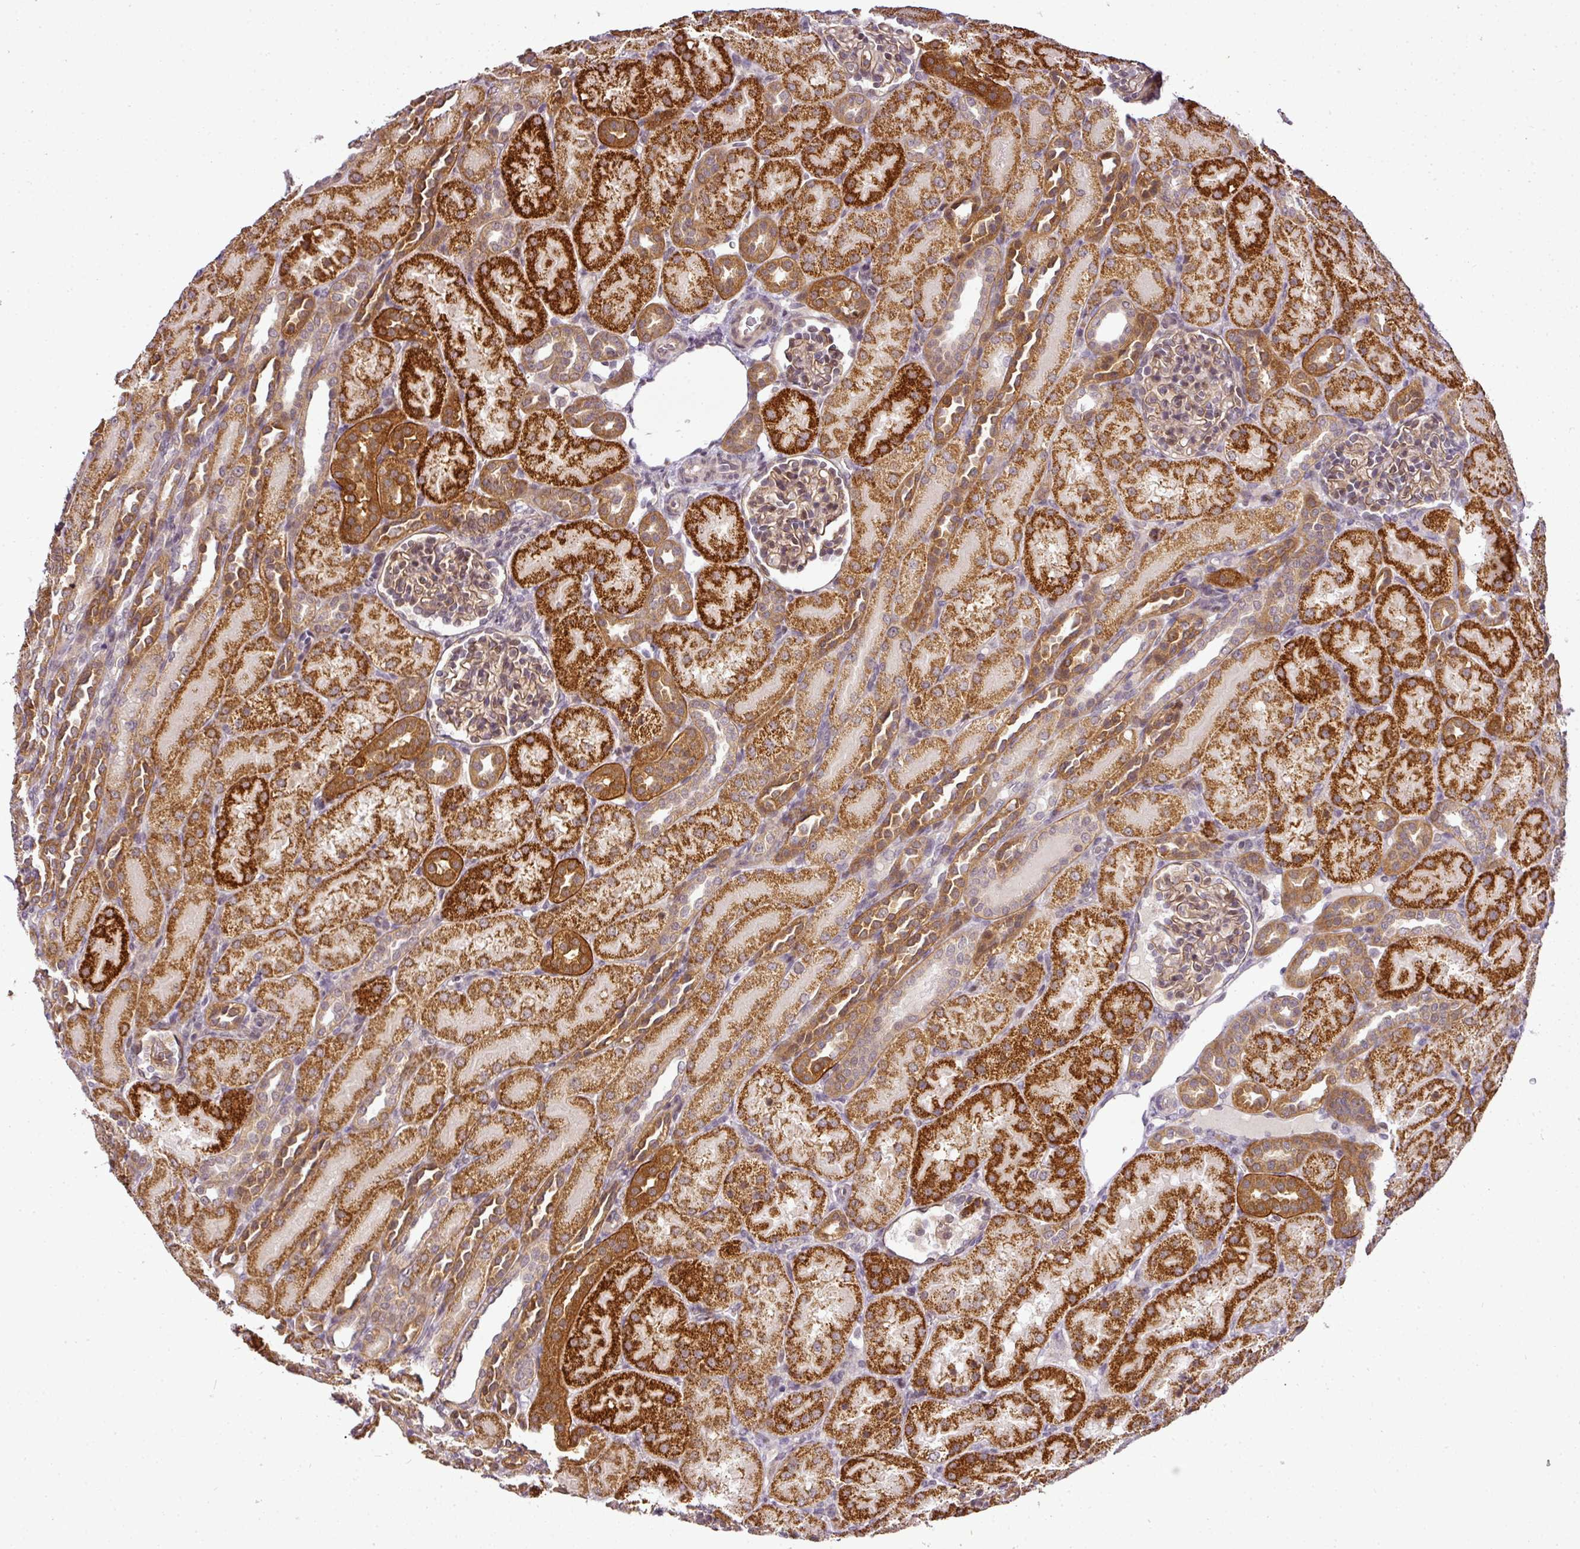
{"staining": {"intensity": "moderate", "quantity": ">75%", "location": "cytoplasmic/membranous,nuclear"}, "tissue": "kidney", "cell_type": "Cells in glomeruli", "image_type": "normal", "snomed": [{"axis": "morphology", "description": "Normal tissue, NOS"}, {"axis": "topography", "description": "Kidney"}], "caption": "Normal kidney was stained to show a protein in brown. There is medium levels of moderate cytoplasmic/membranous,nuclear positivity in about >75% of cells in glomeruli. (IHC, brightfield microscopy, high magnification).", "gene": "C1orf226", "patient": {"sex": "male", "age": 1}}